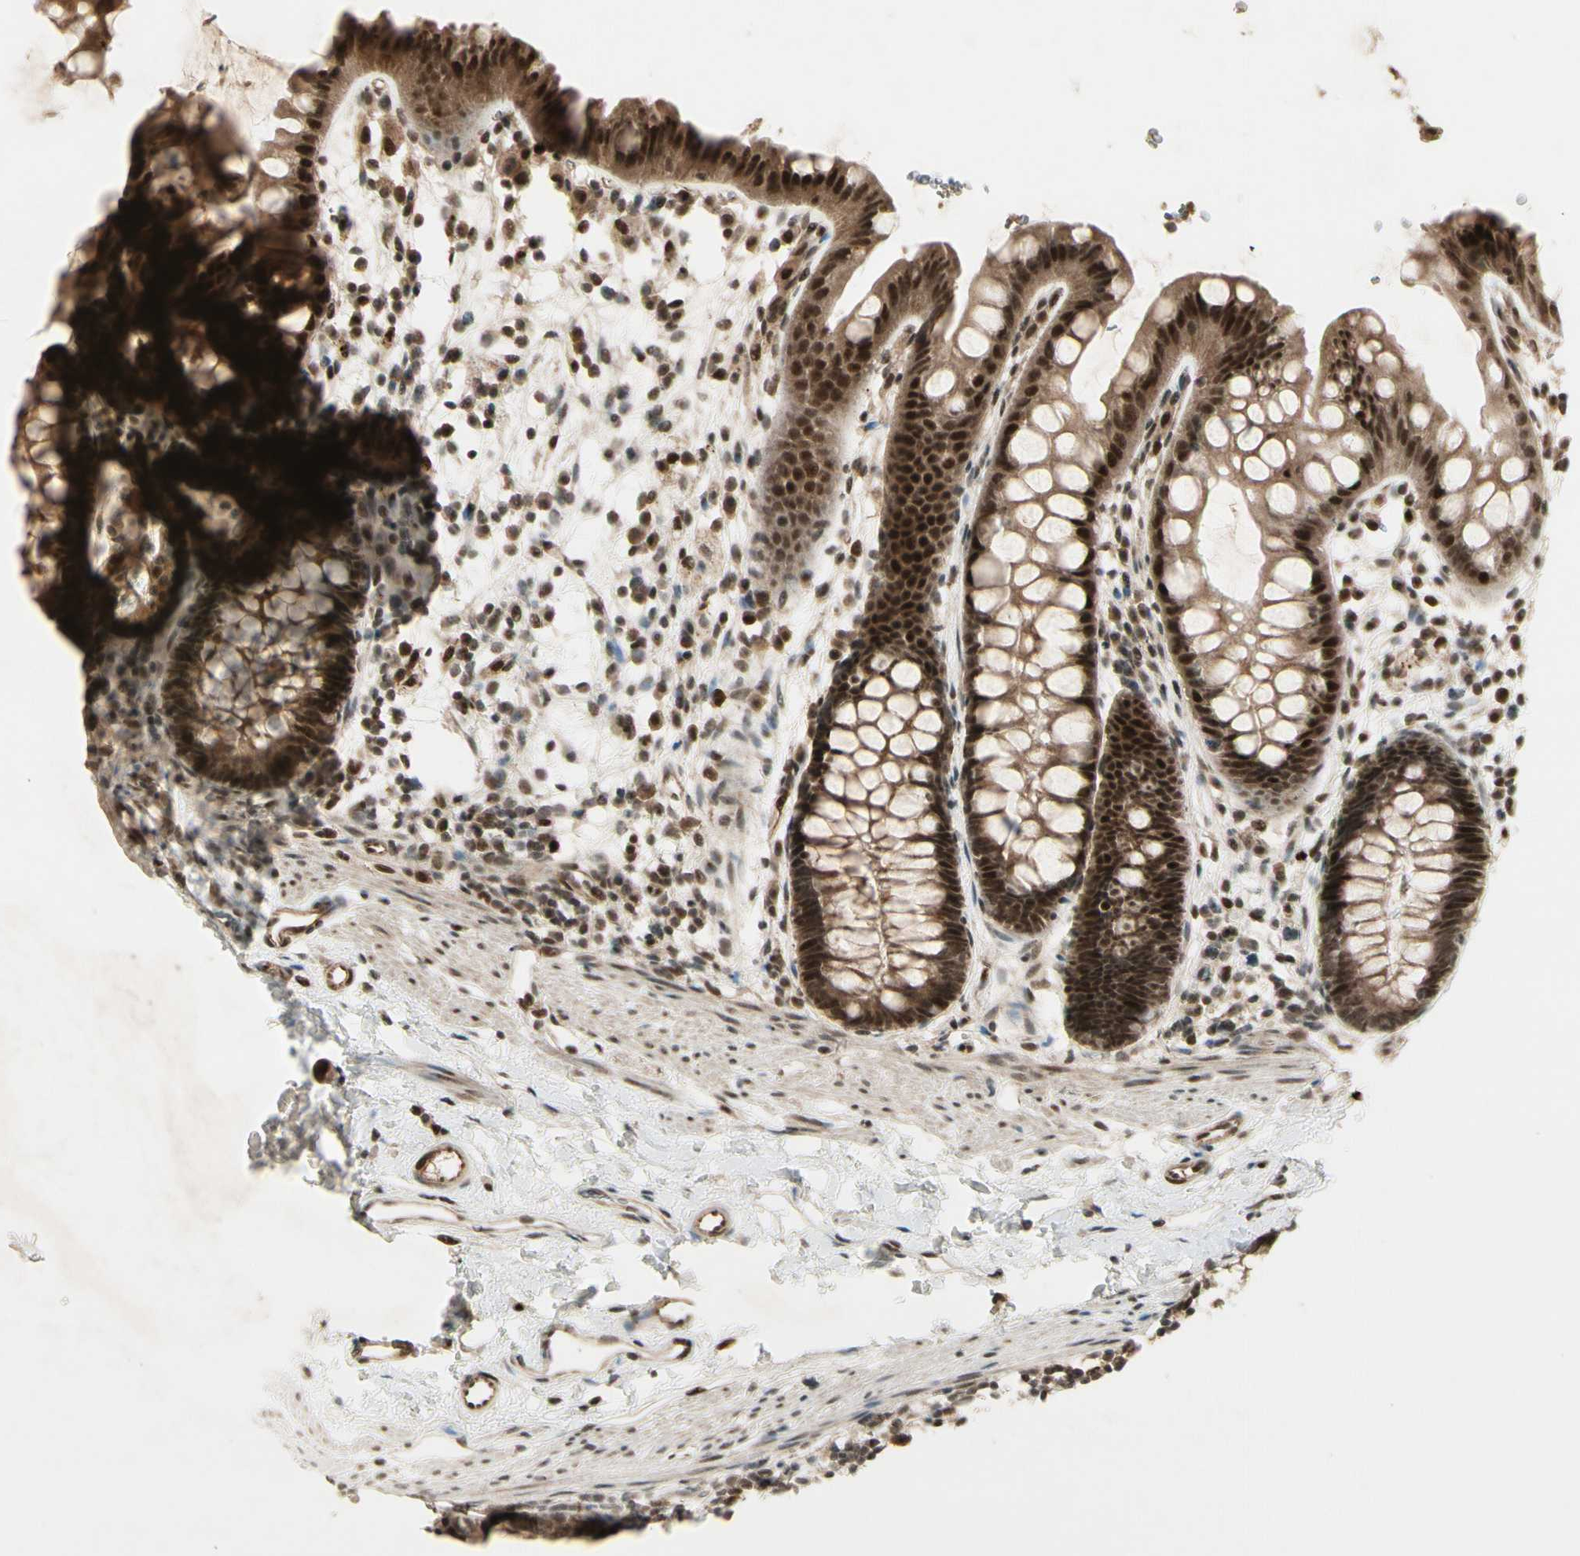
{"staining": {"intensity": "strong", "quantity": ">75%", "location": "cytoplasmic/membranous,nuclear"}, "tissue": "rectum", "cell_type": "Glandular cells", "image_type": "normal", "snomed": [{"axis": "morphology", "description": "Normal tissue, NOS"}, {"axis": "topography", "description": "Rectum"}], "caption": "Glandular cells demonstrate strong cytoplasmic/membranous,nuclear staining in about >75% of cells in normal rectum. The protein is stained brown, and the nuclei are stained in blue (DAB (3,3'-diaminobenzidine) IHC with brightfield microscopy, high magnification).", "gene": "CDK11A", "patient": {"sex": "female", "age": 24}}